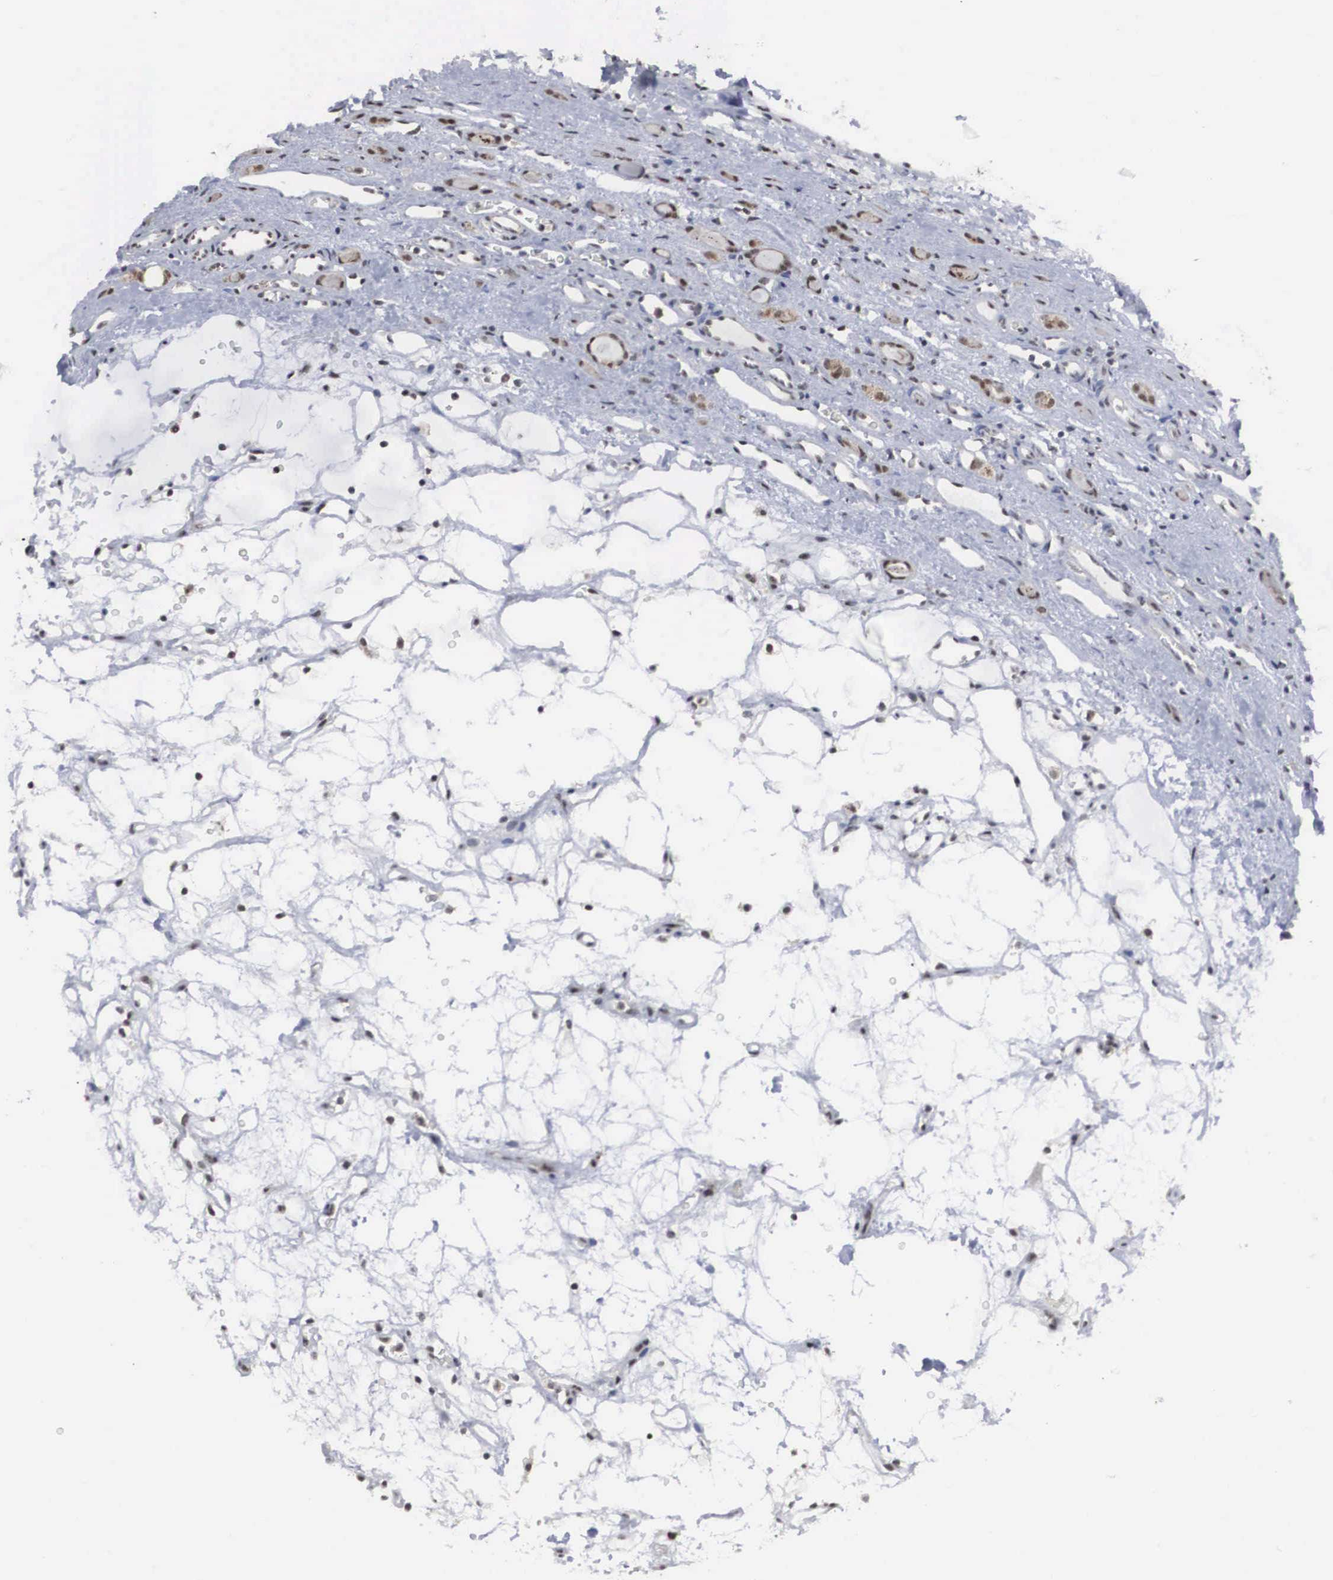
{"staining": {"intensity": "weak", "quantity": "25%-75%", "location": "nuclear"}, "tissue": "renal cancer", "cell_type": "Tumor cells", "image_type": "cancer", "snomed": [{"axis": "morphology", "description": "Adenocarcinoma, NOS"}, {"axis": "topography", "description": "Kidney"}], "caption": "Immunohistochemistry (IHC) micrograph of human renal cancer (adenocarcinoma) stained for a protein (brown), which demonstrates low levels of weak nuclear staining in approximately 25%-75% of tumor cells.", "gene": "AUTS2", "patient": {"sex": "female", "age": 60}}